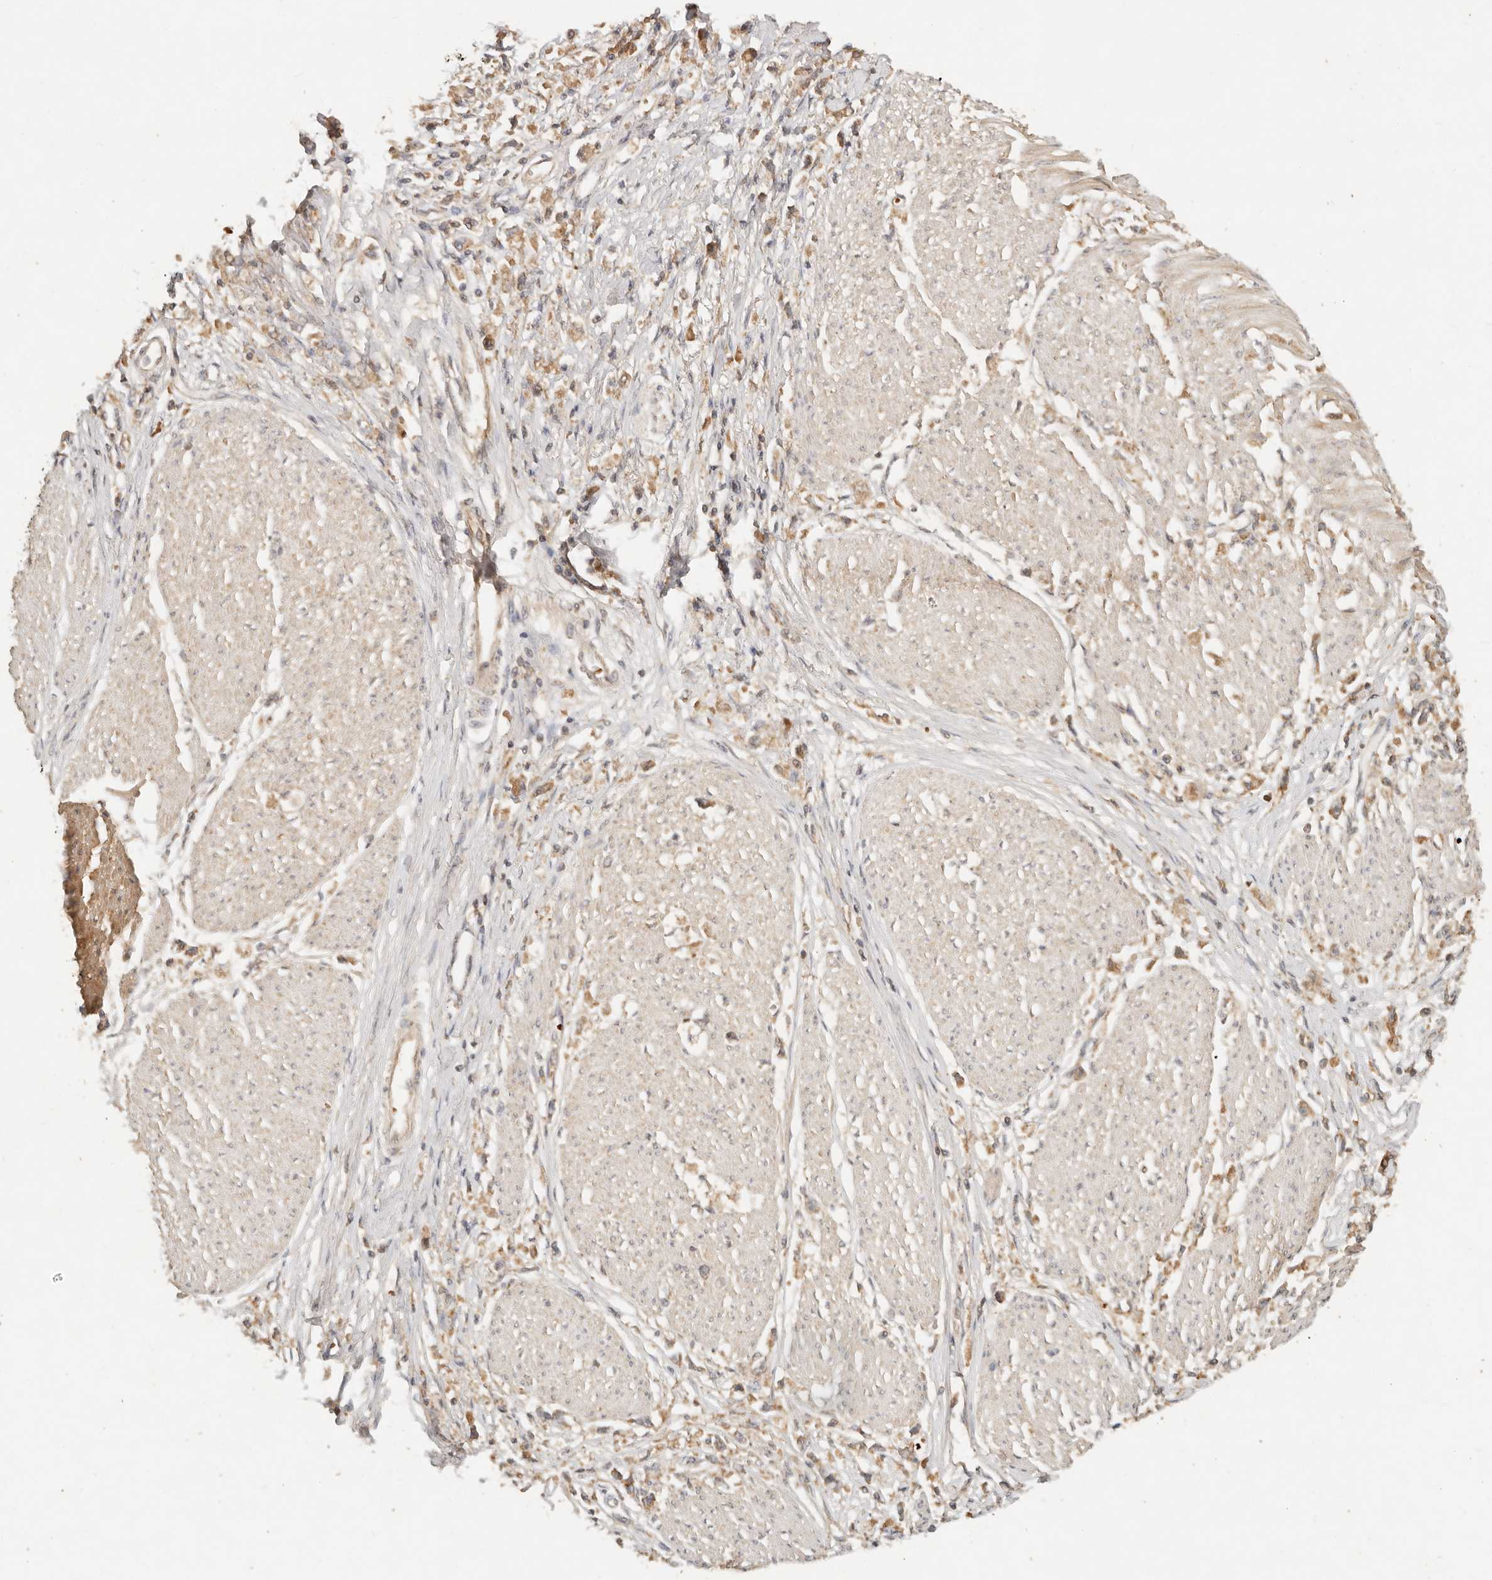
{"staining": {"intensity": "moderate", "quantity": ">75%", "location": "cytoplasmic/membranous"}, "tissue": "stomach cancer", "cell_type": "Tumor cells", "image_type": "cancer", "snomed": [{"axis": "morphology", "description": "Adenocarcinoma, NOS"}, {"axis": "topography", "description": "Stomach"}], "caption": "Immunohistochemistry (IHC) staining of stomach cancer (adenocarcinoma), which reveals medium levels of moderate cytoplasmic/membranous positivity in approximately >75% of tumor cells indicating moderate cytoplasmic/membranous protein expression. The staining was performed using DAB (3,3'-diaminobenzidine) (brown) for protein detection and nuclei were counterstained in hematoxylin (blue).", "gene": "FREM2", "patient": {"sex": "female", "age": 59}}